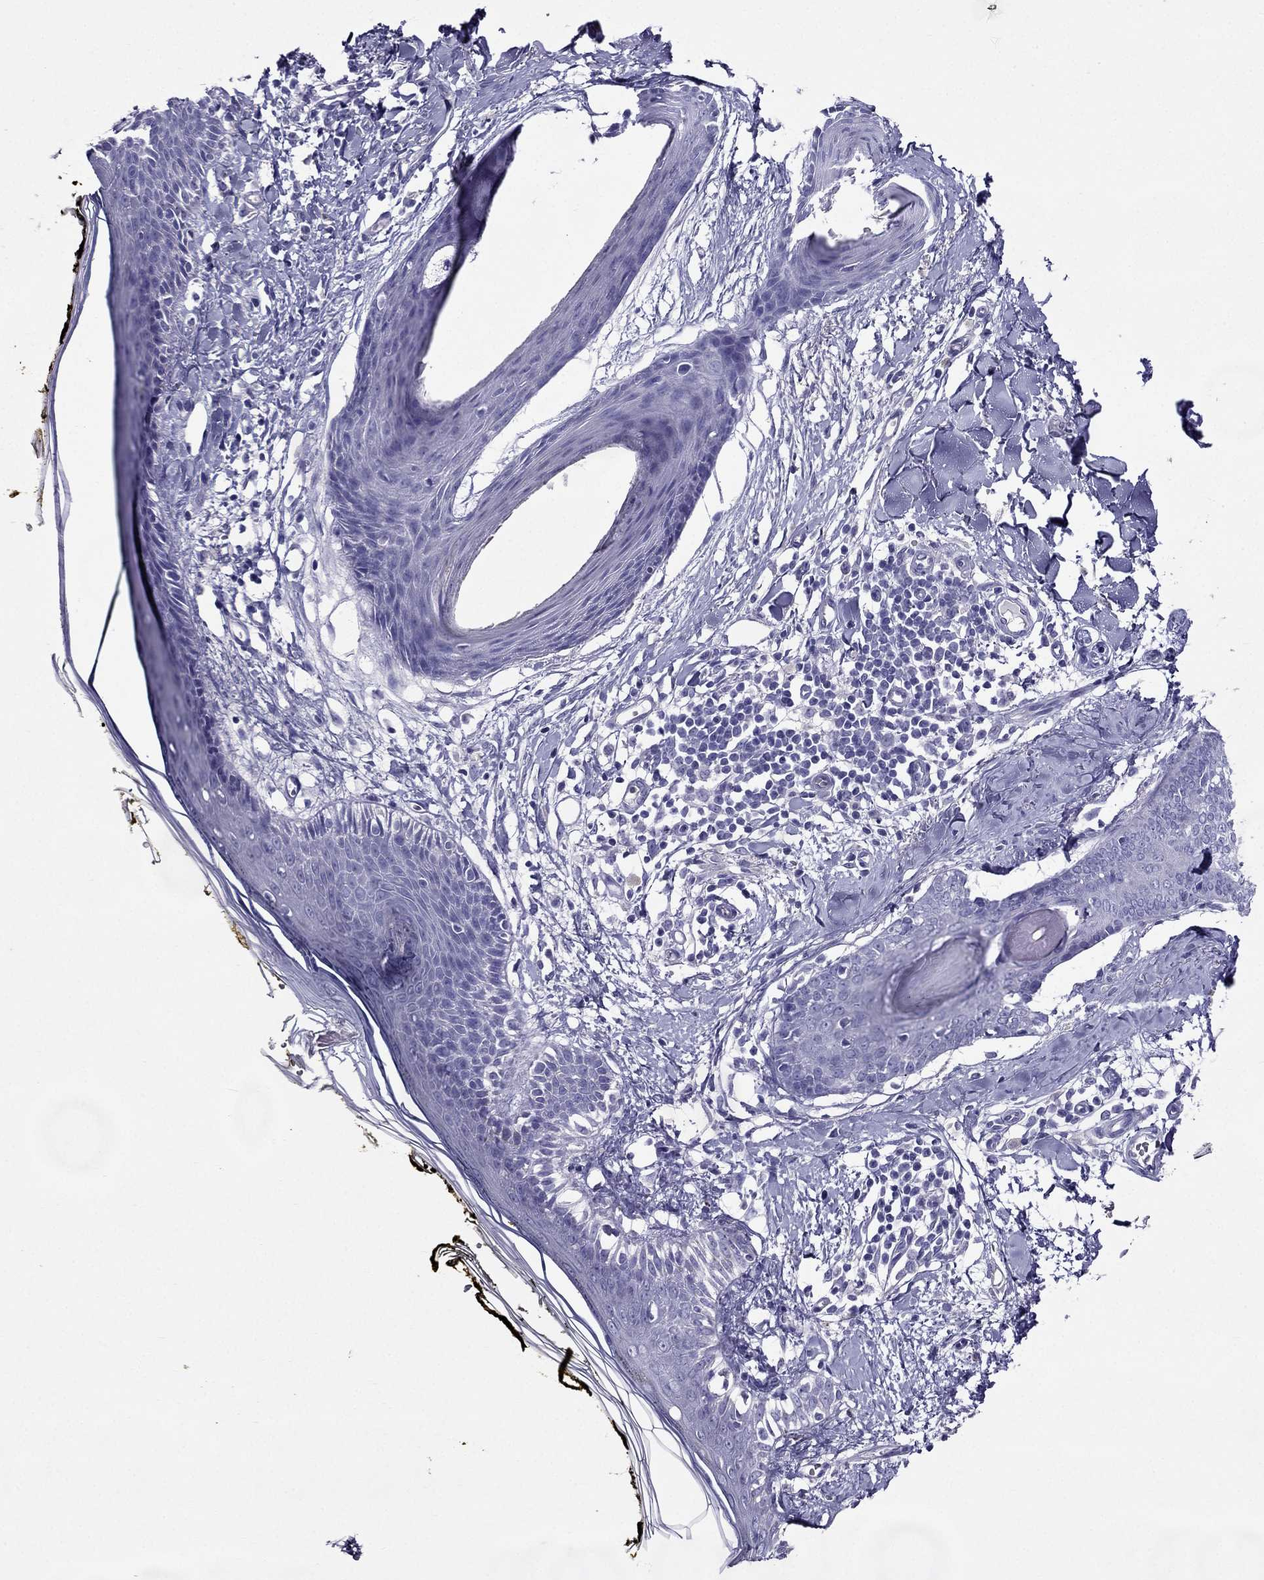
{"staining": {"intensity": "negative", "quantity": "none", "location": "none"}, "tissue": "skin", "cell_type": "Fibroblasts", "image_type": "normal", "snomed": [{"axis": "morphology", "description": "Normal tissue, NOS"}, {"axis": "topography", "description": "Skin"}], "caption": "Immunohistochemical staining of normal skin shows no significant staining in fibroblasts.", "gene": "ZNF541", "patient": {"sex": "male", "age": 76}}